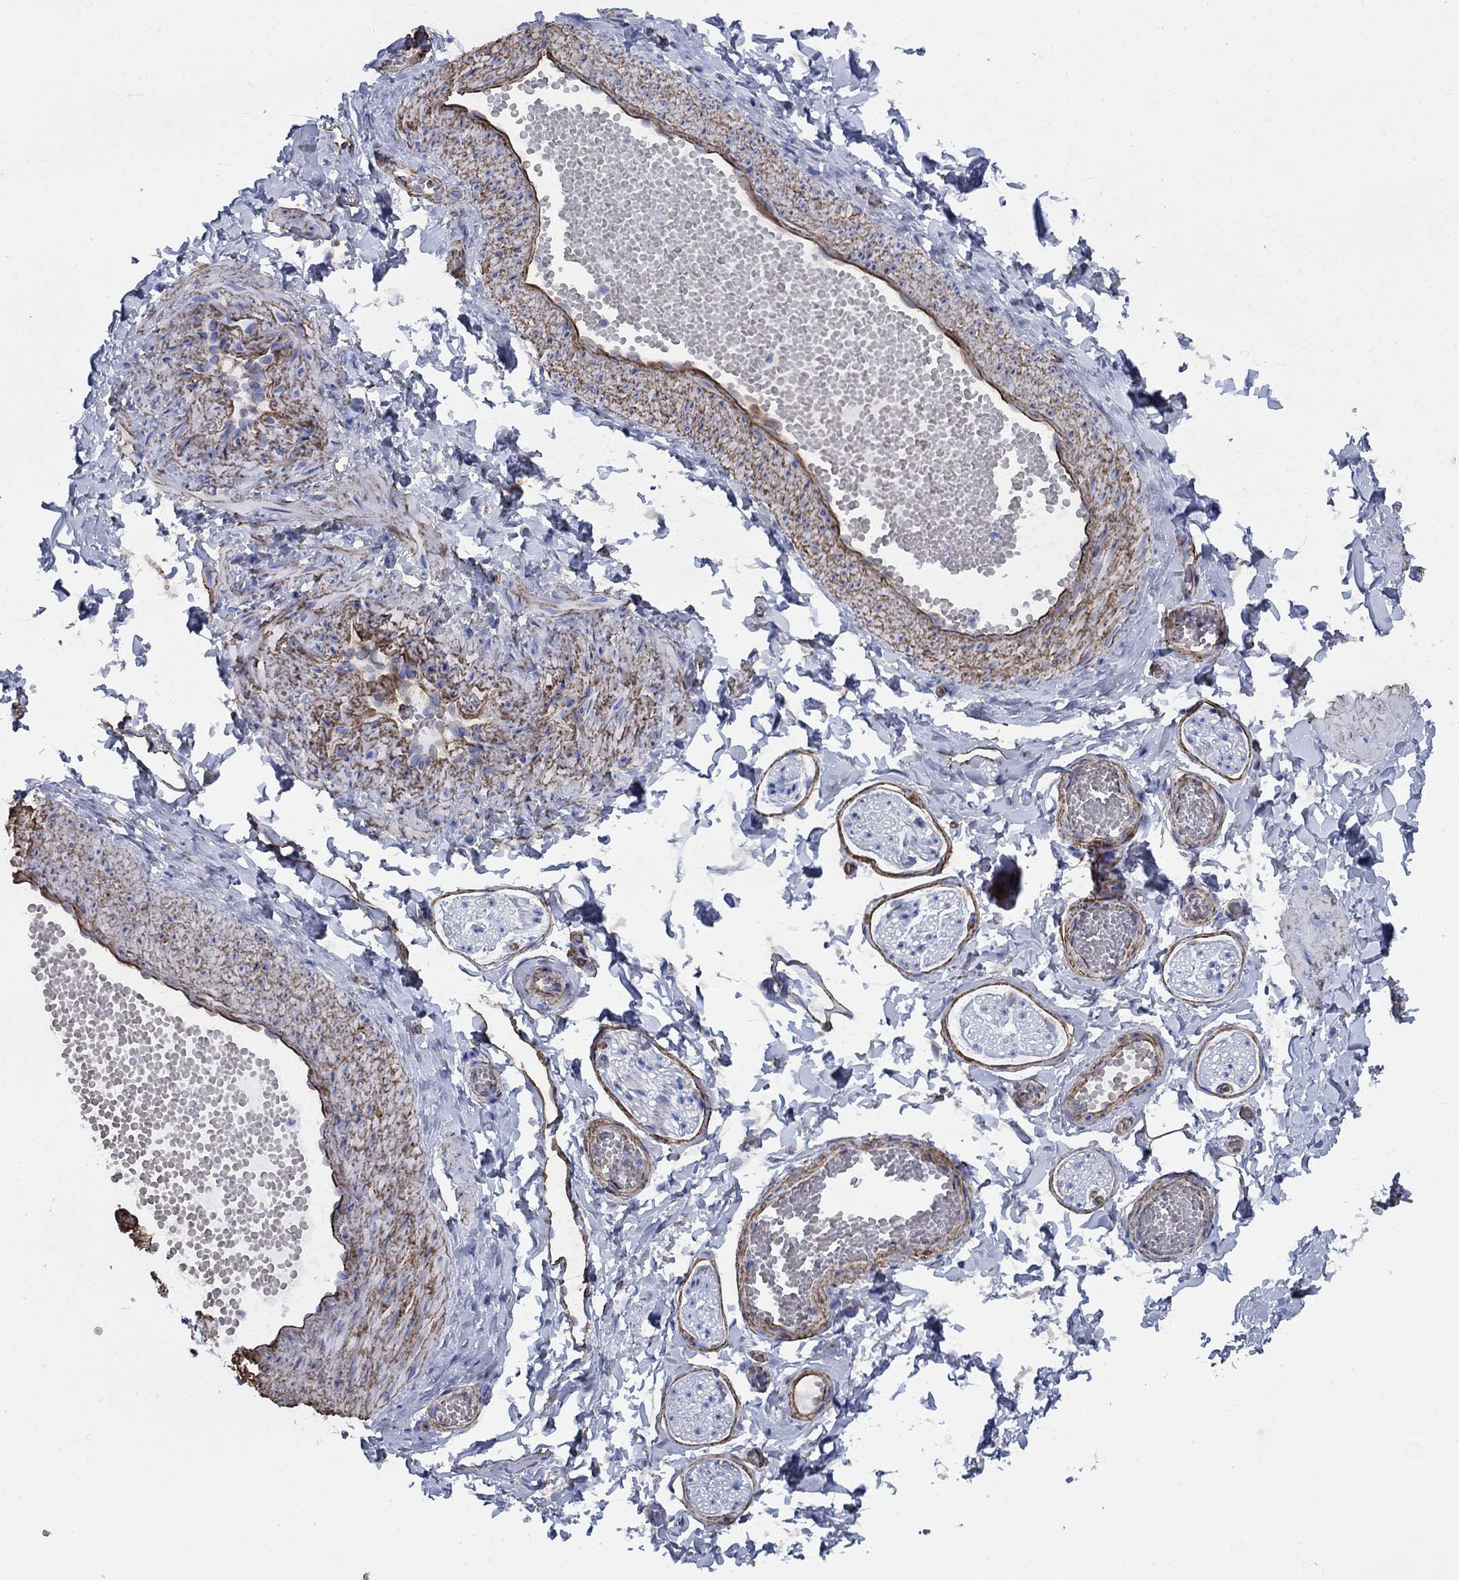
{"staining": {"intensity": "negative", "quantity": "none", "location": "none"}, "tissue": "adipose tissue", "cell_type": "Adipocytes", "image_type": "normal", "snomed": [{"axis": "morphology", "description": "Normal tissue, NOS"}, {"axis": "topography", "description": "Smooth muscle"}, {"axis": "topography", "description": "Peripheral nerve tissue"}], "caption": "Image shows no protein expression in adipocytes of benign adipose tissue.", "gene": "VTN", "patient": {"sex": "male", "age": 22}}